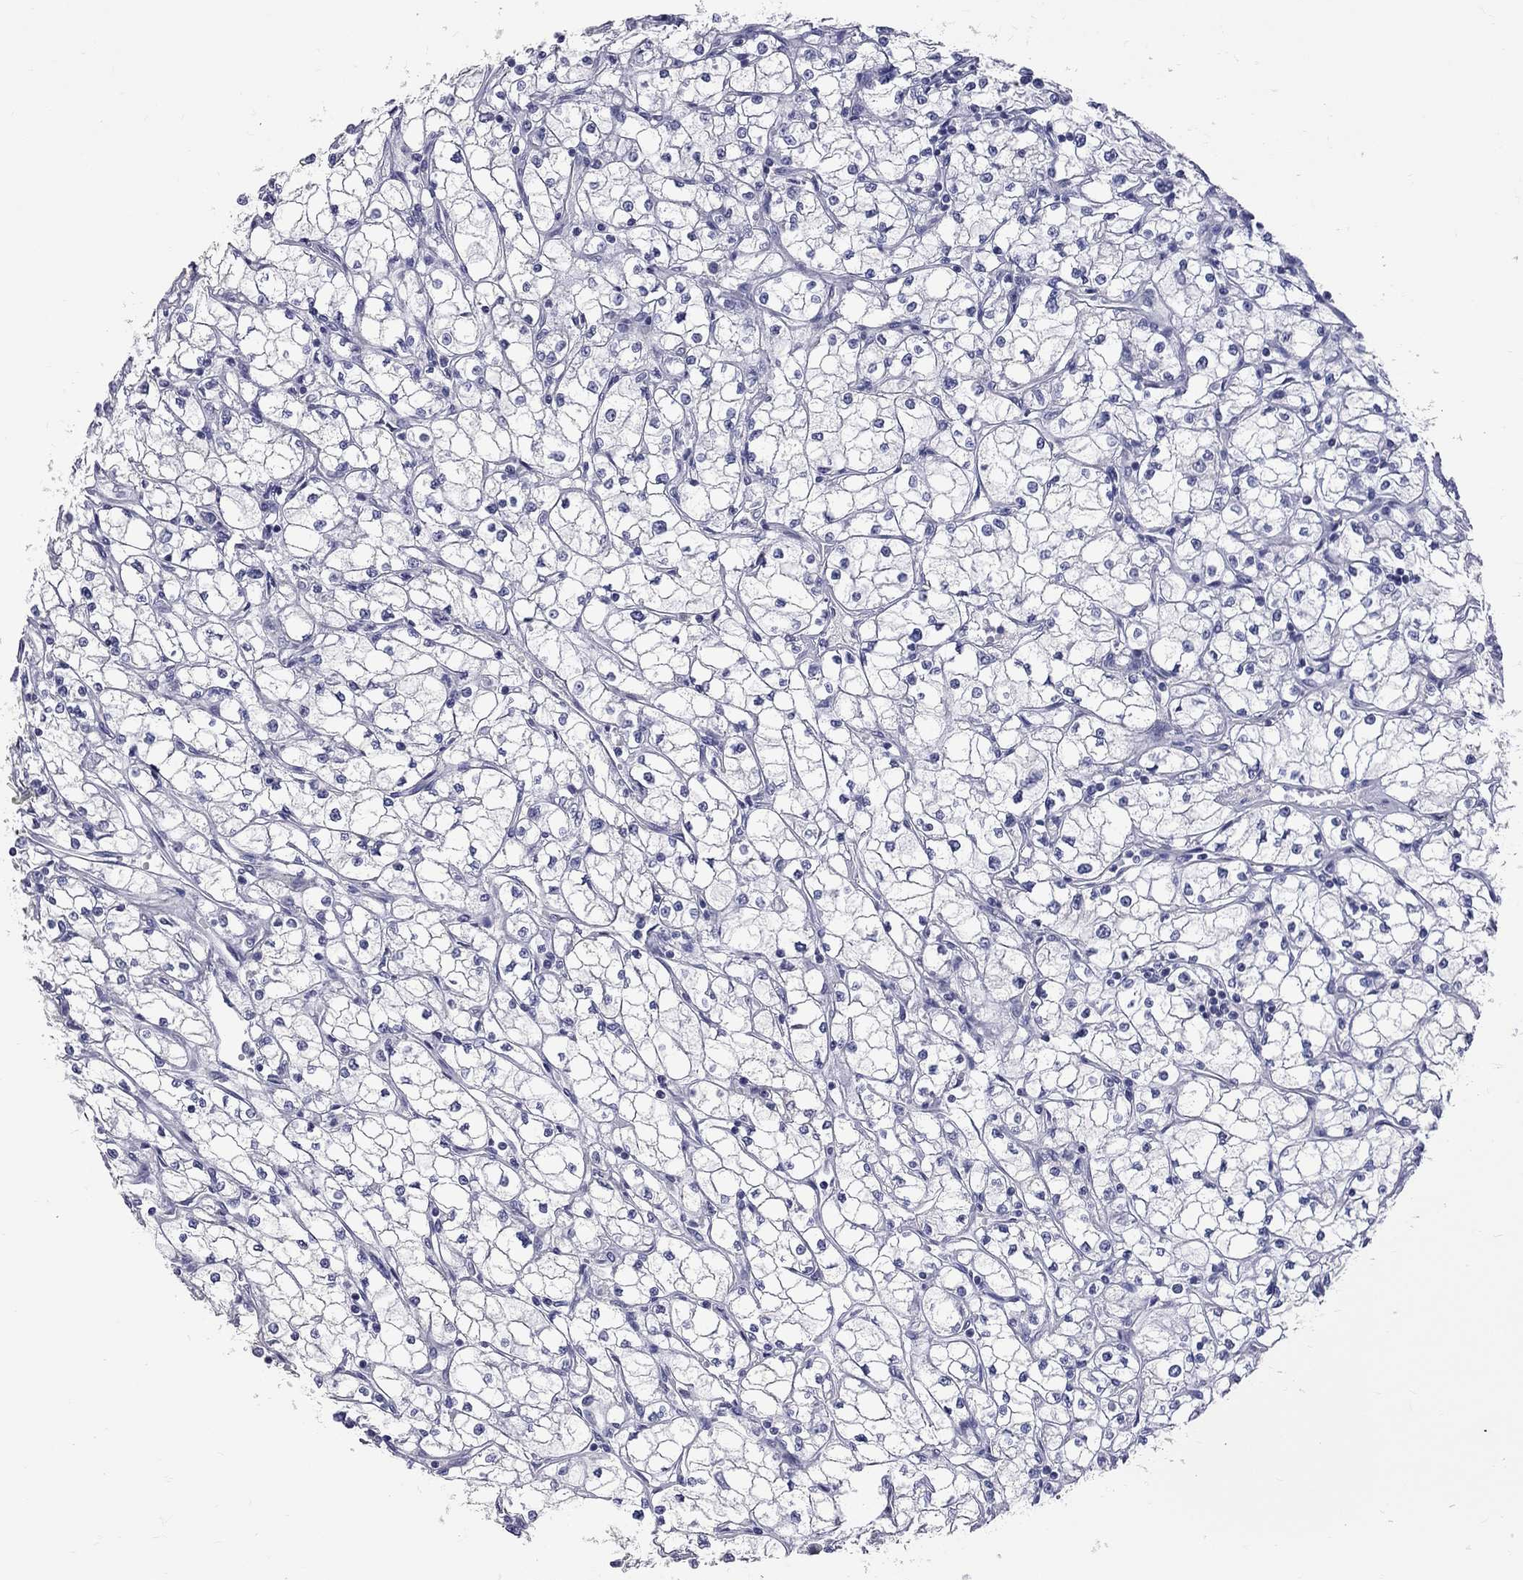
{"staining": {"intensity": "negative", "quantity": "none", "location": "none"}, "tissue": "renal cancer", "cell_type": "Tumor cells", "image_type": "cancer", "snomed": [{"axis": "morphology", "description": "Adenocarcinoma, NOS"}, {"axis": "topography", "description": "Kidney"}], "caption": "Tumor cells show no significant protein expression in renal cancer.", "gene": "OPRK1", "patient": {"sex": "male", "age": 67}}